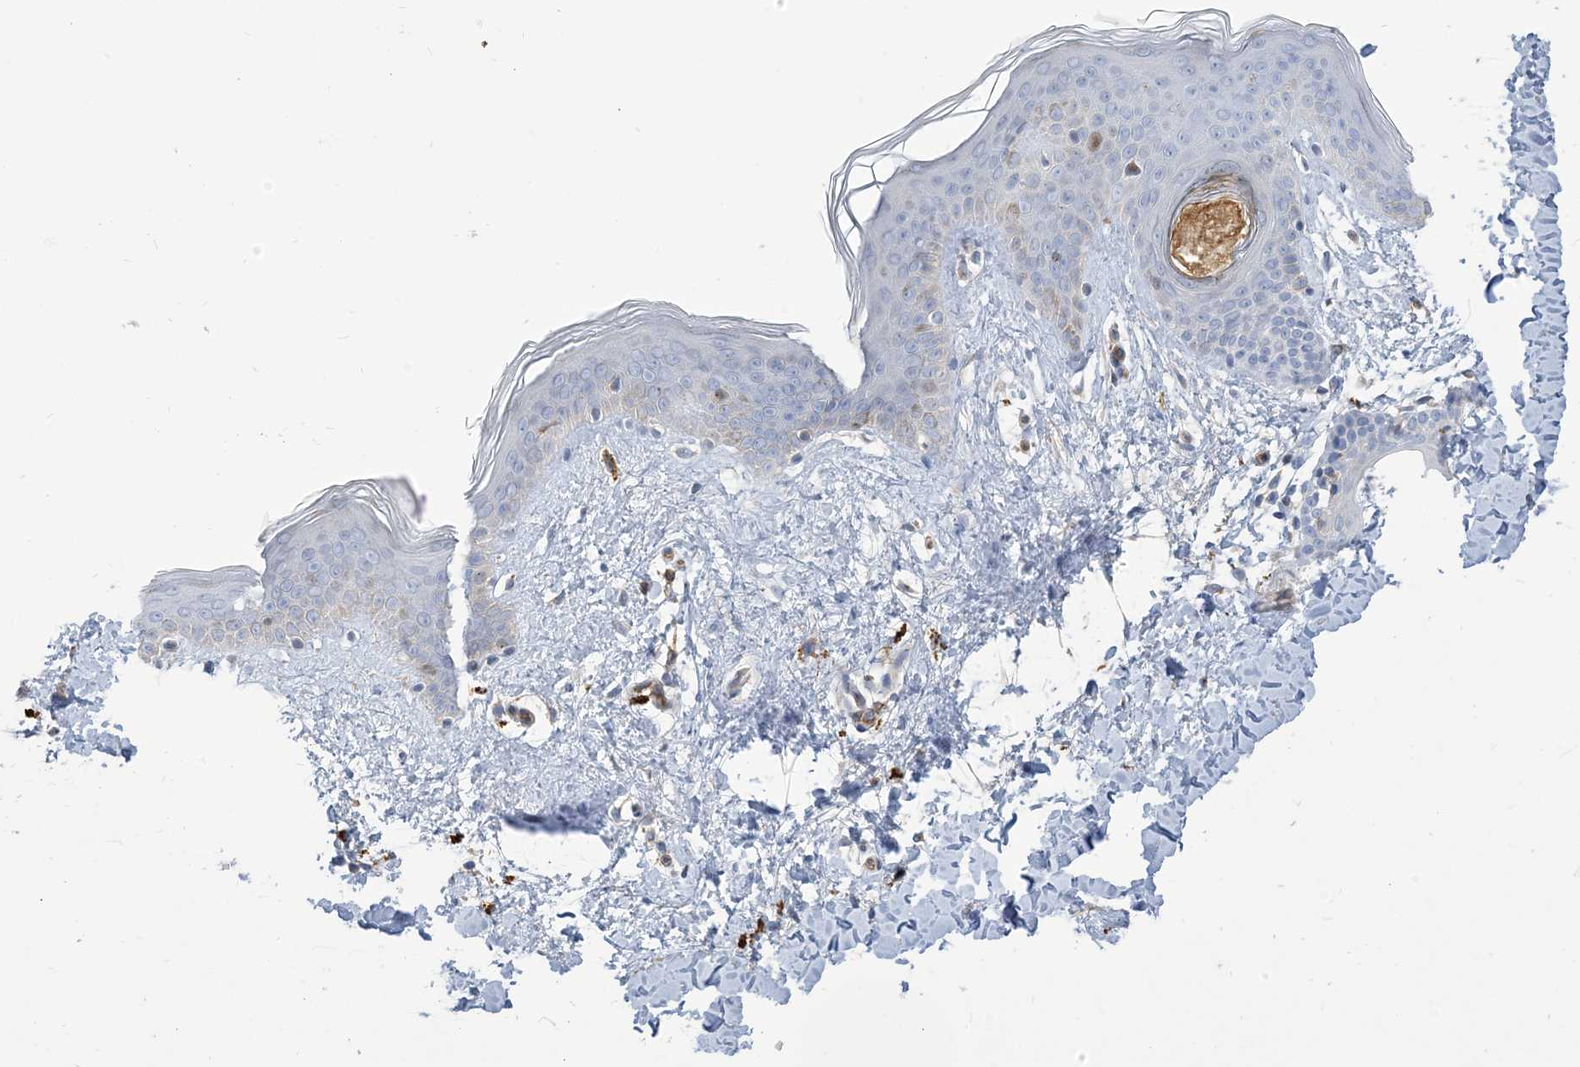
{"staining": {"intensity": "weak", "quantity": ">75%", "location": "cytoplasmic/membranous"}, "tissue": "skin", "cell_type": "Fibroblasts", "image_type": "normal", "snomed": [{"axis": "morphology", "description": "Normal tissue, NOS"}, {"axis": "topography", "description": "Skin"}], "caption": "A high-resolution histopathology image shows immunohistochemistry (IHC) staining of benign skin, which exhibits weak cytoplasmic/membranous positivity in about >75% of fibroblasts. (brown staining indicates protein expression, while blue staining denotes nuclei).", "gene": "PEAR1", "patient": {"sex": "female", "age": 46}}